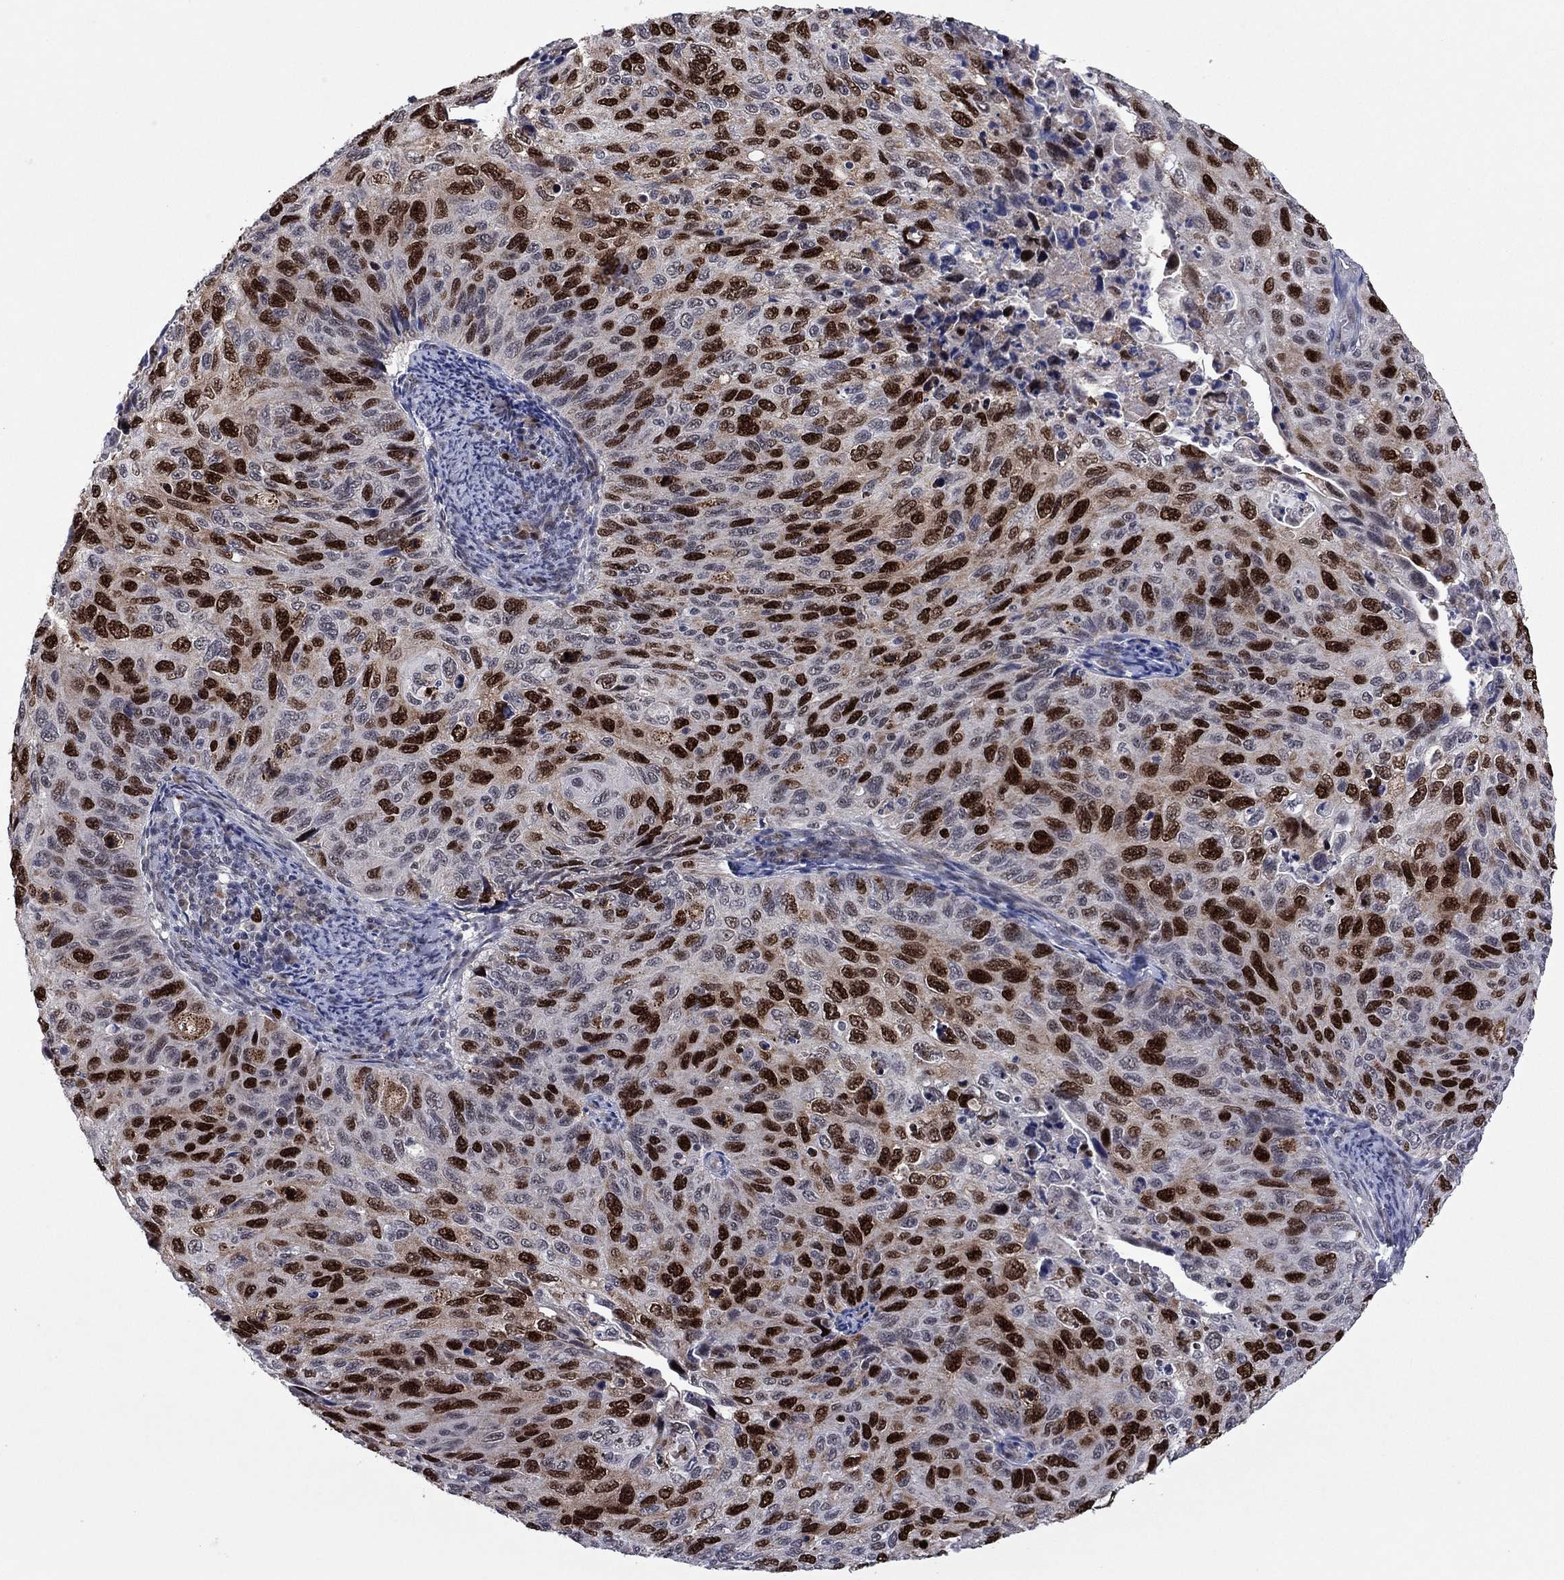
{"staining": {"intensity": "strong", "quantity": "25%-75%", "location": "nuclear"}, "tissue": "cervical cancer", "cell_type": "Tumor cells", "image_type": "cancer", "snomed": [{"axis": "morphology", "description": "Squamous cell carcinoma, NOS"}, {"axis": "topography", "description": "Cervix"}], "caption": "Protein expression analysis of human cervical cancer reveals strong nuclear staining in approximately 25%-75% of tumor cells.", "gene": "CDCA5", "patient": {"sex": "female", "age": 70}}